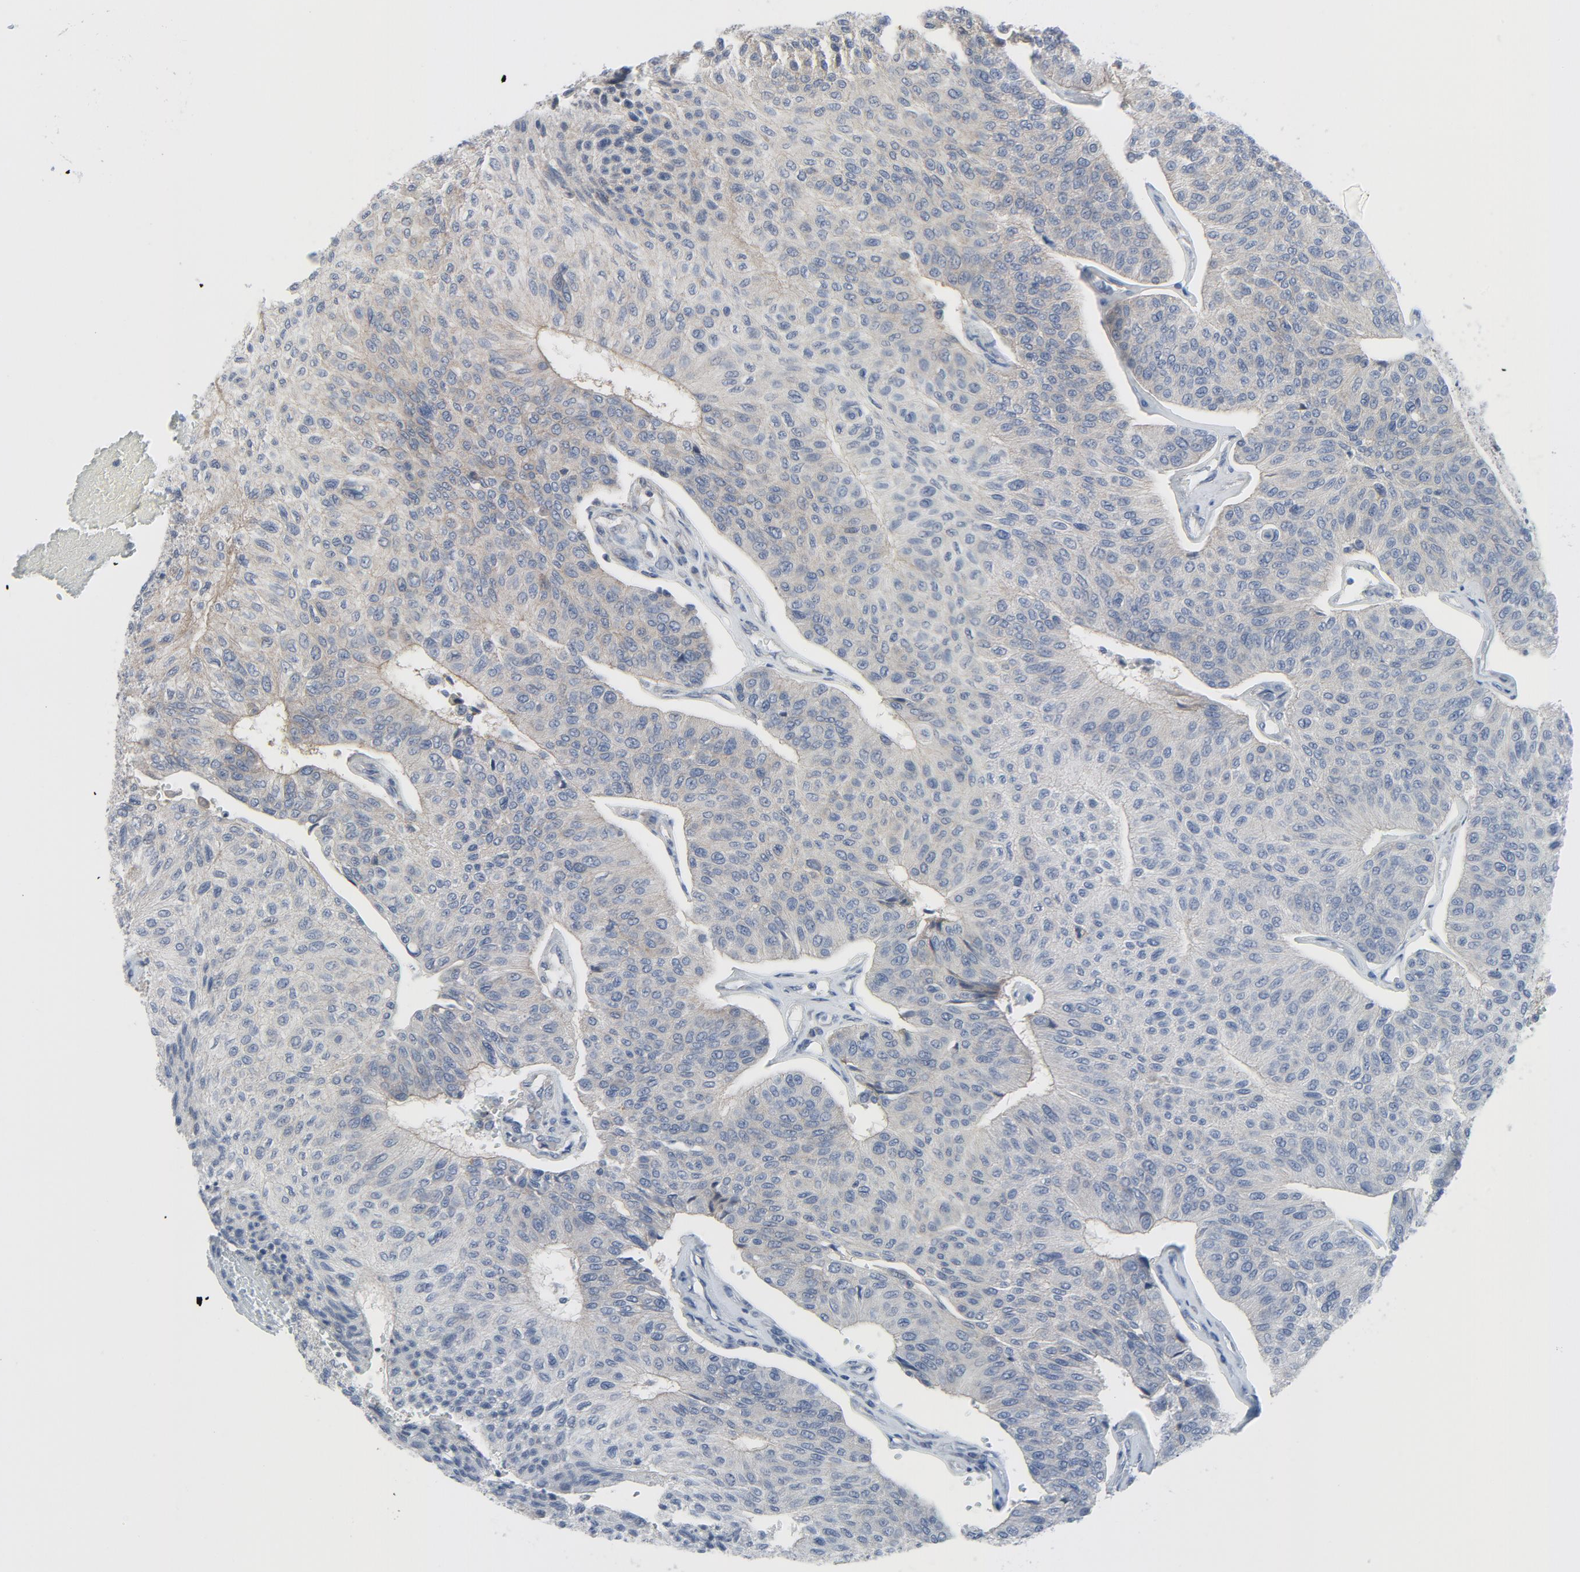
{"staining": {"intensity": "moderate", "quantity": ">75%", "location": "cytoplasmic/membranous"}, "tissue": "urothelial cancer", "cell_type": "Tumor cells", "image_type": "cancer", "snomed": [{"axis": "morphology", "description": "Urothelial carcinoma, High grade"}, {"axis": "topography", "description": "Urinary bladder"}], "caption": "A high-resolution histopathology image shows immunohistochemistry staining of urothelial cancer, which exhibits moderate cytoplasmic/membranous positivity in approximately >75% of tumor cells.", "gene": "TSG101", "patient": {"sex": "male", "age": 66}}